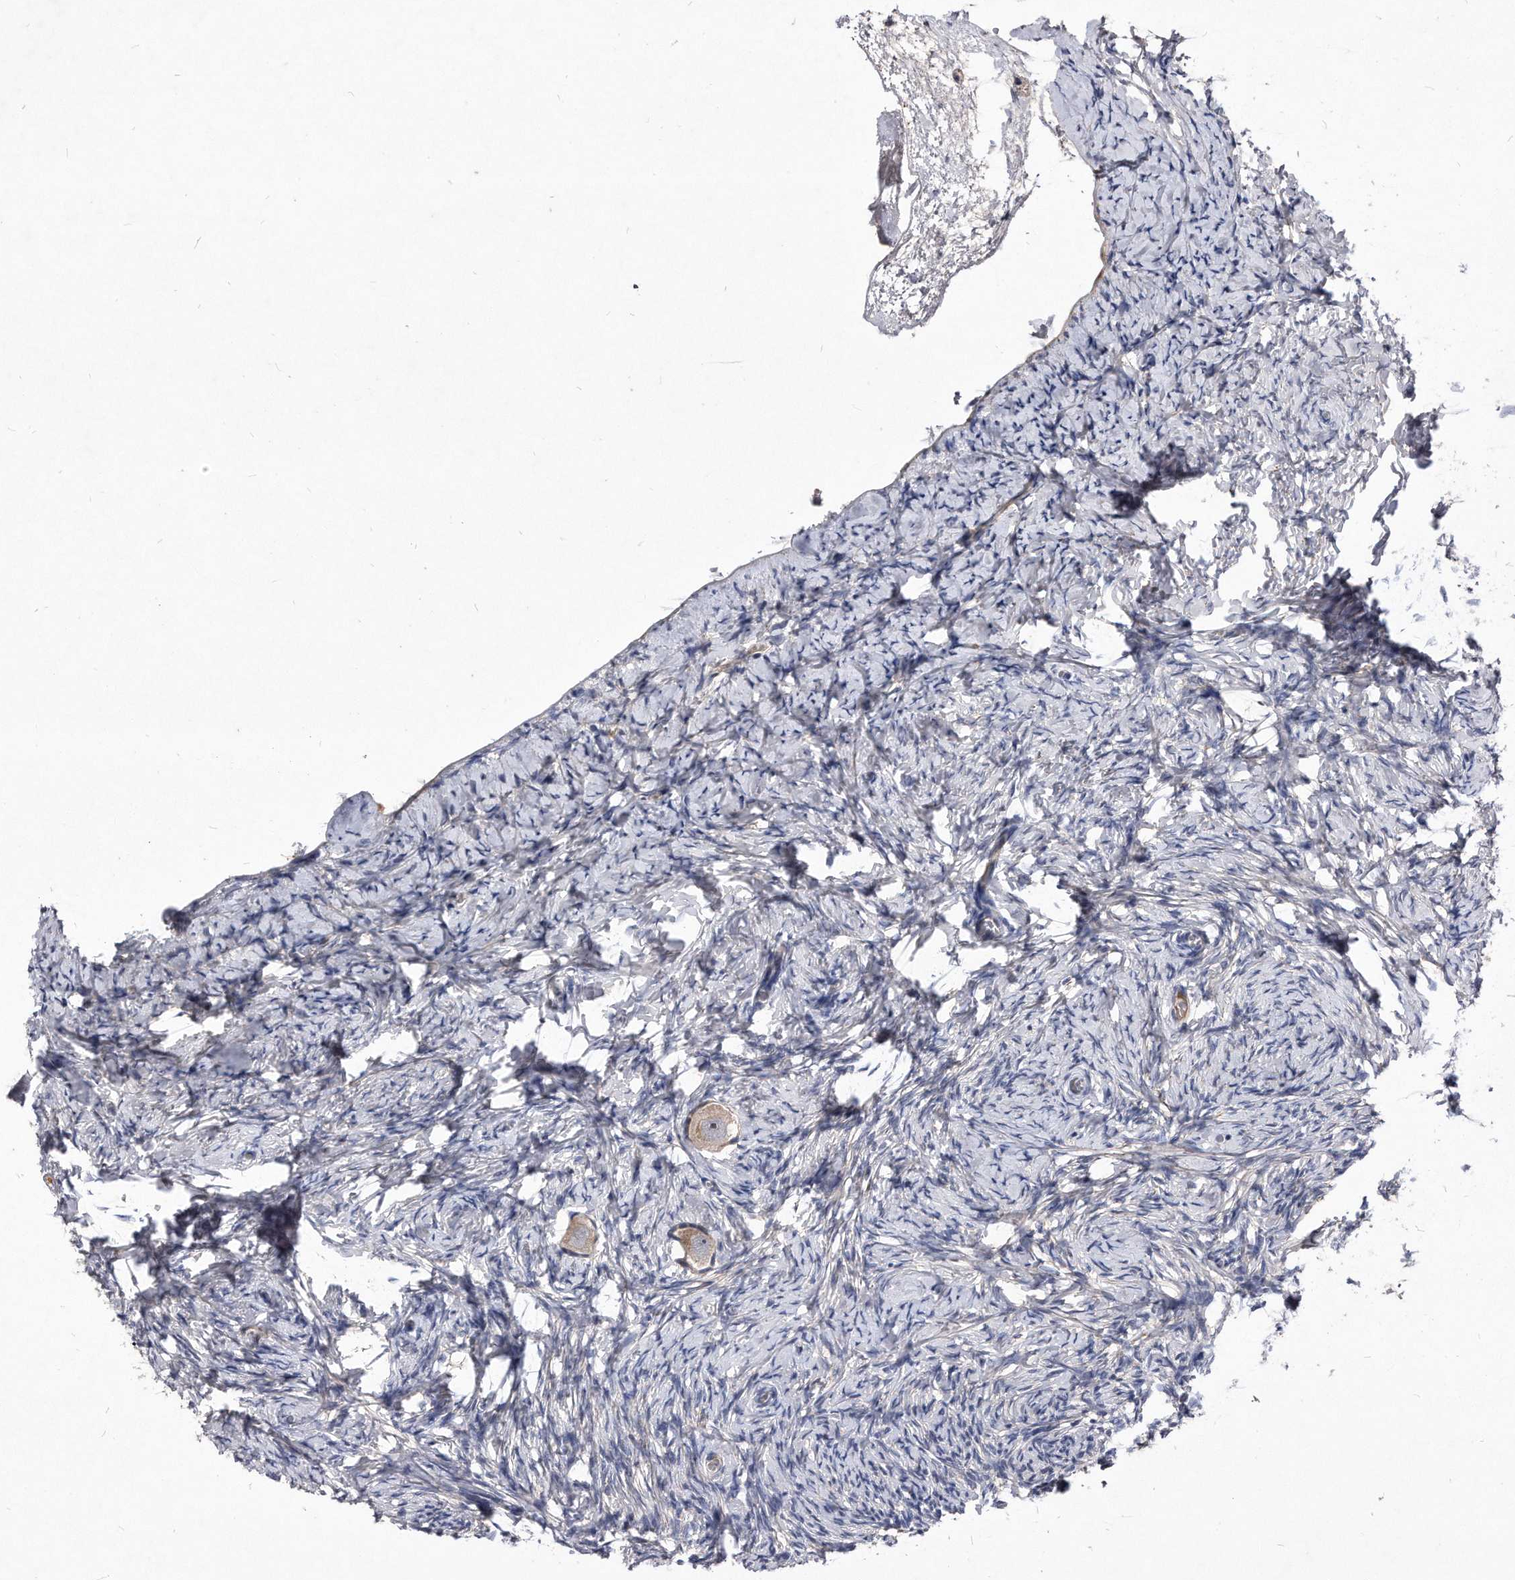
{"staining": {"intensity": "weak", "quantity": ">75%", "location": "cytoplasmic/membranous"}, "tissue": "ovary", "cell_type": "Follicle cells", "image_type": "normal", "snomed": [{"axis": "morphology", "description": "Normal tissue, NOS"}, {"axis": "topography", "description": "Ovary"}], "caption": "A brown stain shows weak cytoplasmic/membranous staining of a protein in follicle cells of normal human ovary. Using DAB (brown) and hematoxylin (blue) stains, captured at high magnification using brightfield microscopy.", "gene": "MGAT4A", "patient": {"sex": "female", "age": 27}}